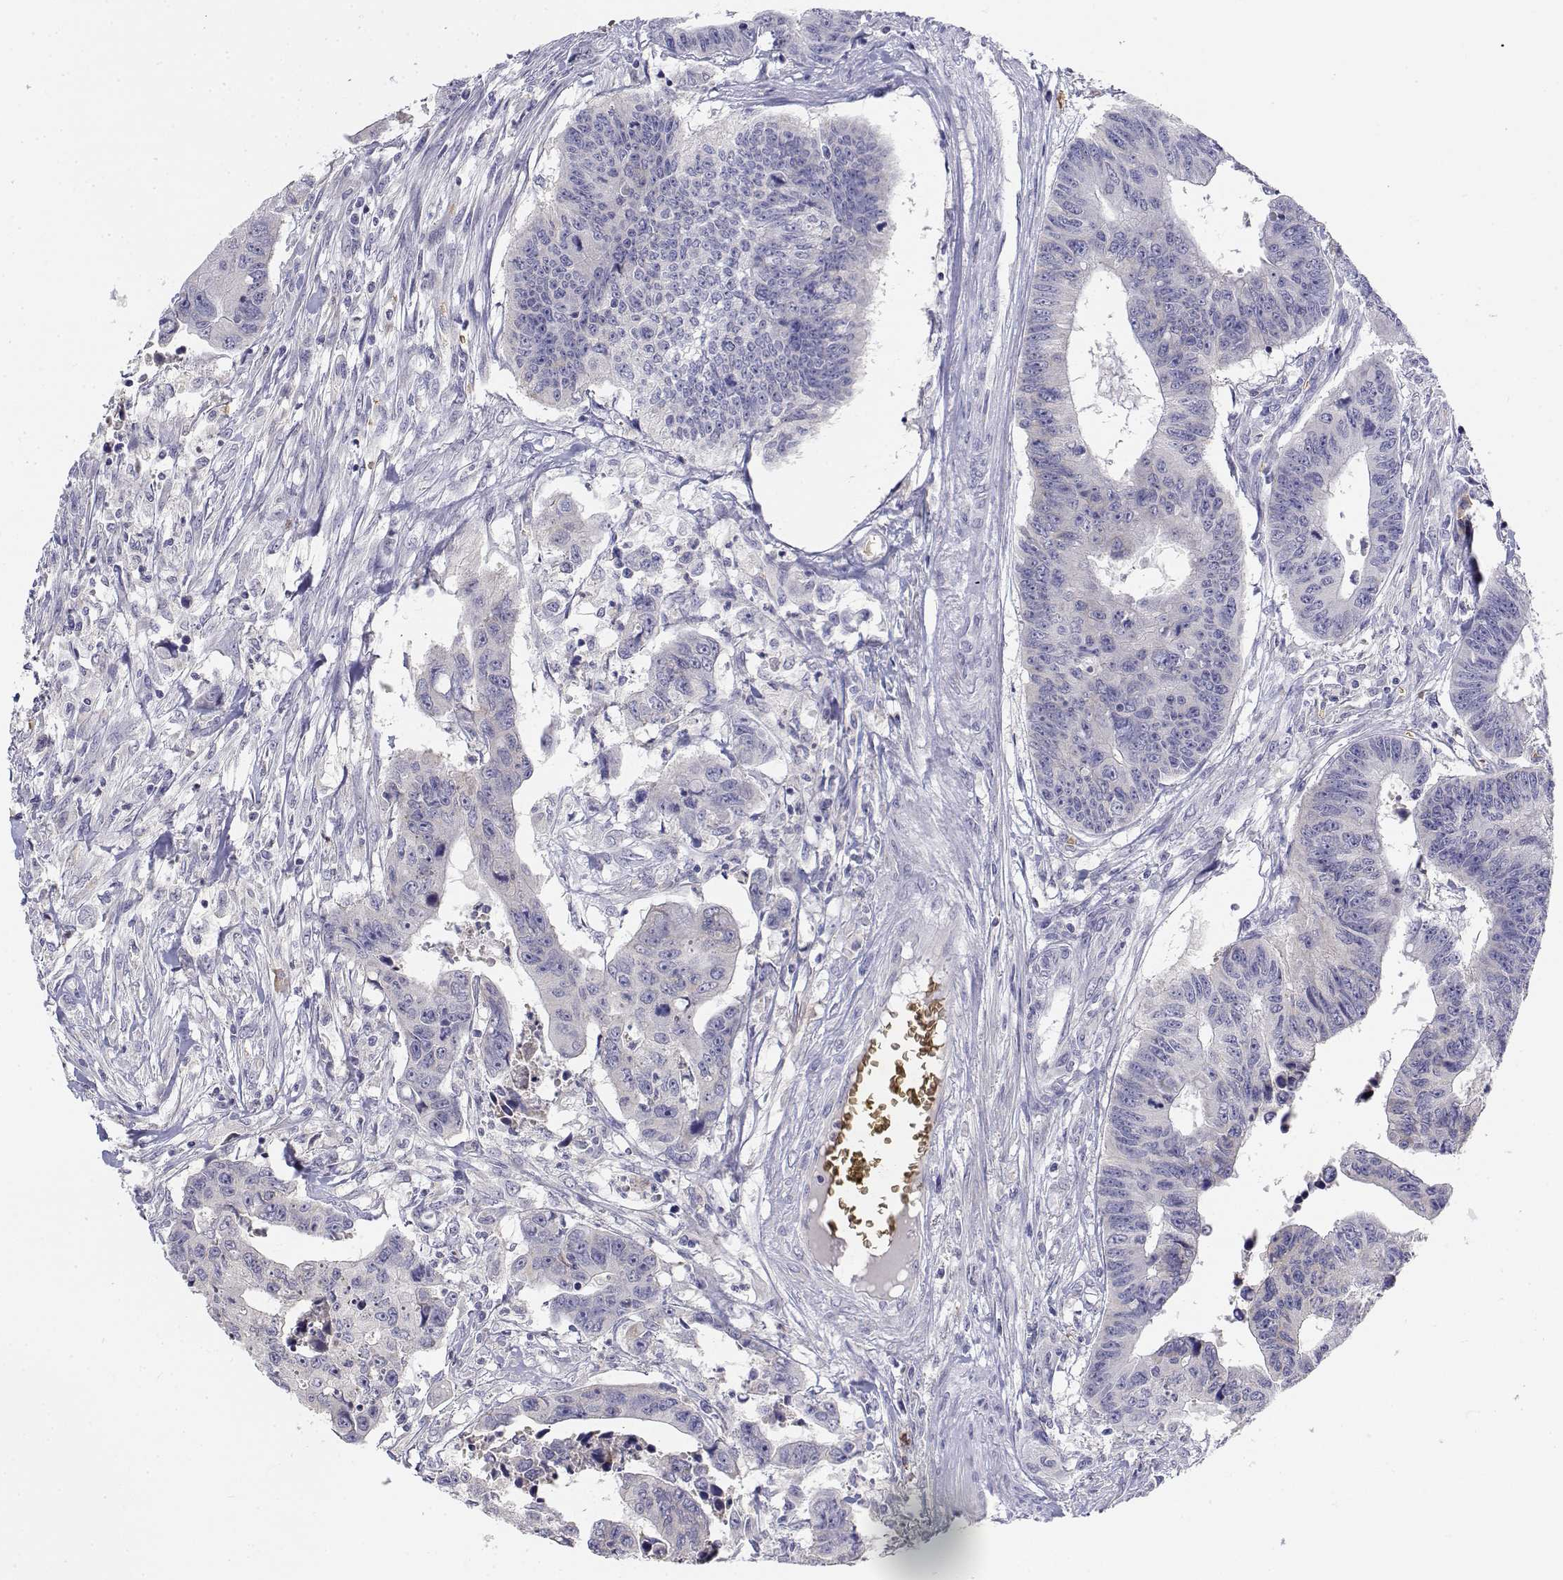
{"staining": {"intensity": "negative", "quantity": "none", "location": "none"}, "tissue": "colorectal cancer", "cell_type": "Tumor cells", "image_type": "cancer", "snomed": [{"axis": "morphology", "description": "Adenocarcinoma, NOS"}, {"axis": "topography", "description": "Rectum"}], "caption": "The image shows no staining of tumor cells in colorectal cancer.", "gene": "CADM1", "patient": {"sex": "female", "age": 85}}